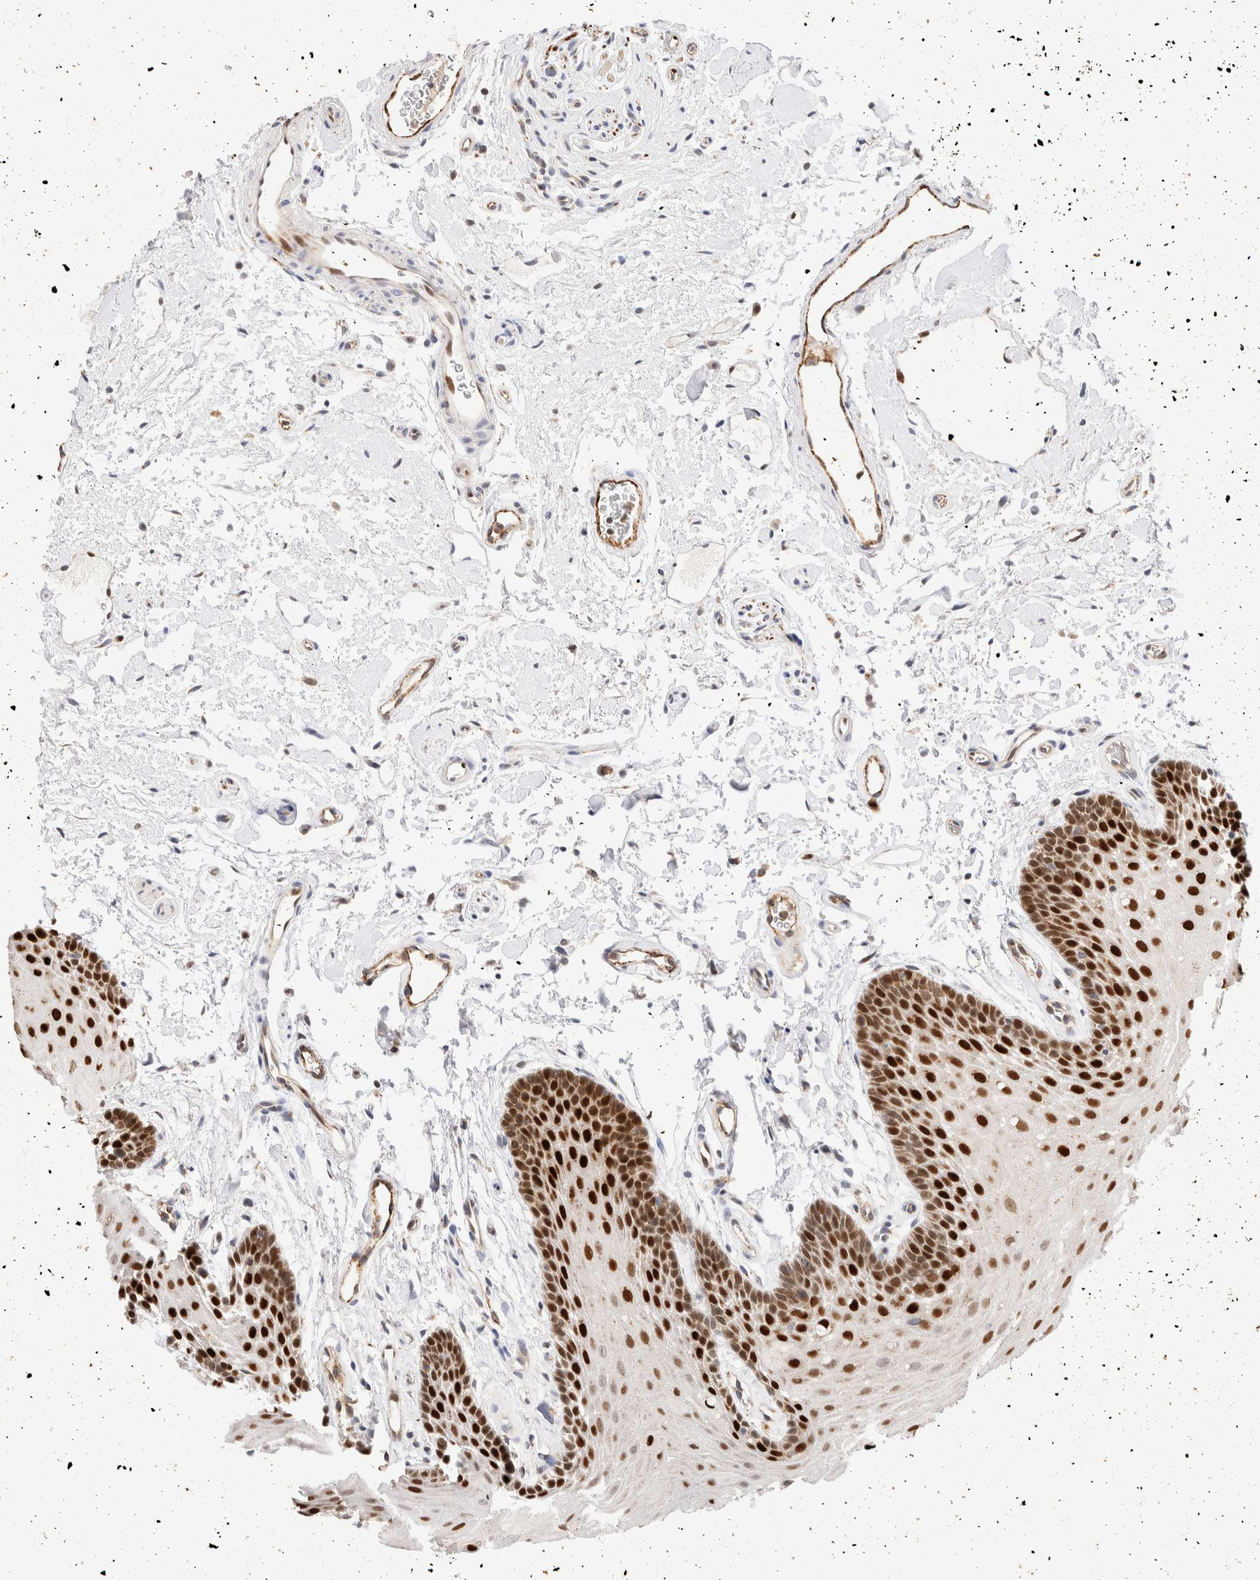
{"staining": {"intensity": "strong", "quantity": "25%-75%", "location": "nuclear"}, "tissue": "oral mucosa", "cell_type": "Squamous epithelial cells", "image_type": "normal", "snomed": [{"axis": "morphology", "description": "Normal tissue, NOS"}, {"axis": "topography", "description": "Oral tissue"}], "caption": "Immunohistochemical staining of benign human oral mucosa demonstrates 25%-75% levels of strong nuclear protein positivity in about 25%-75% of squamous epithelial cells.", "gene": "NSMAF", "patient": {"sex": "male", "age": 62}}